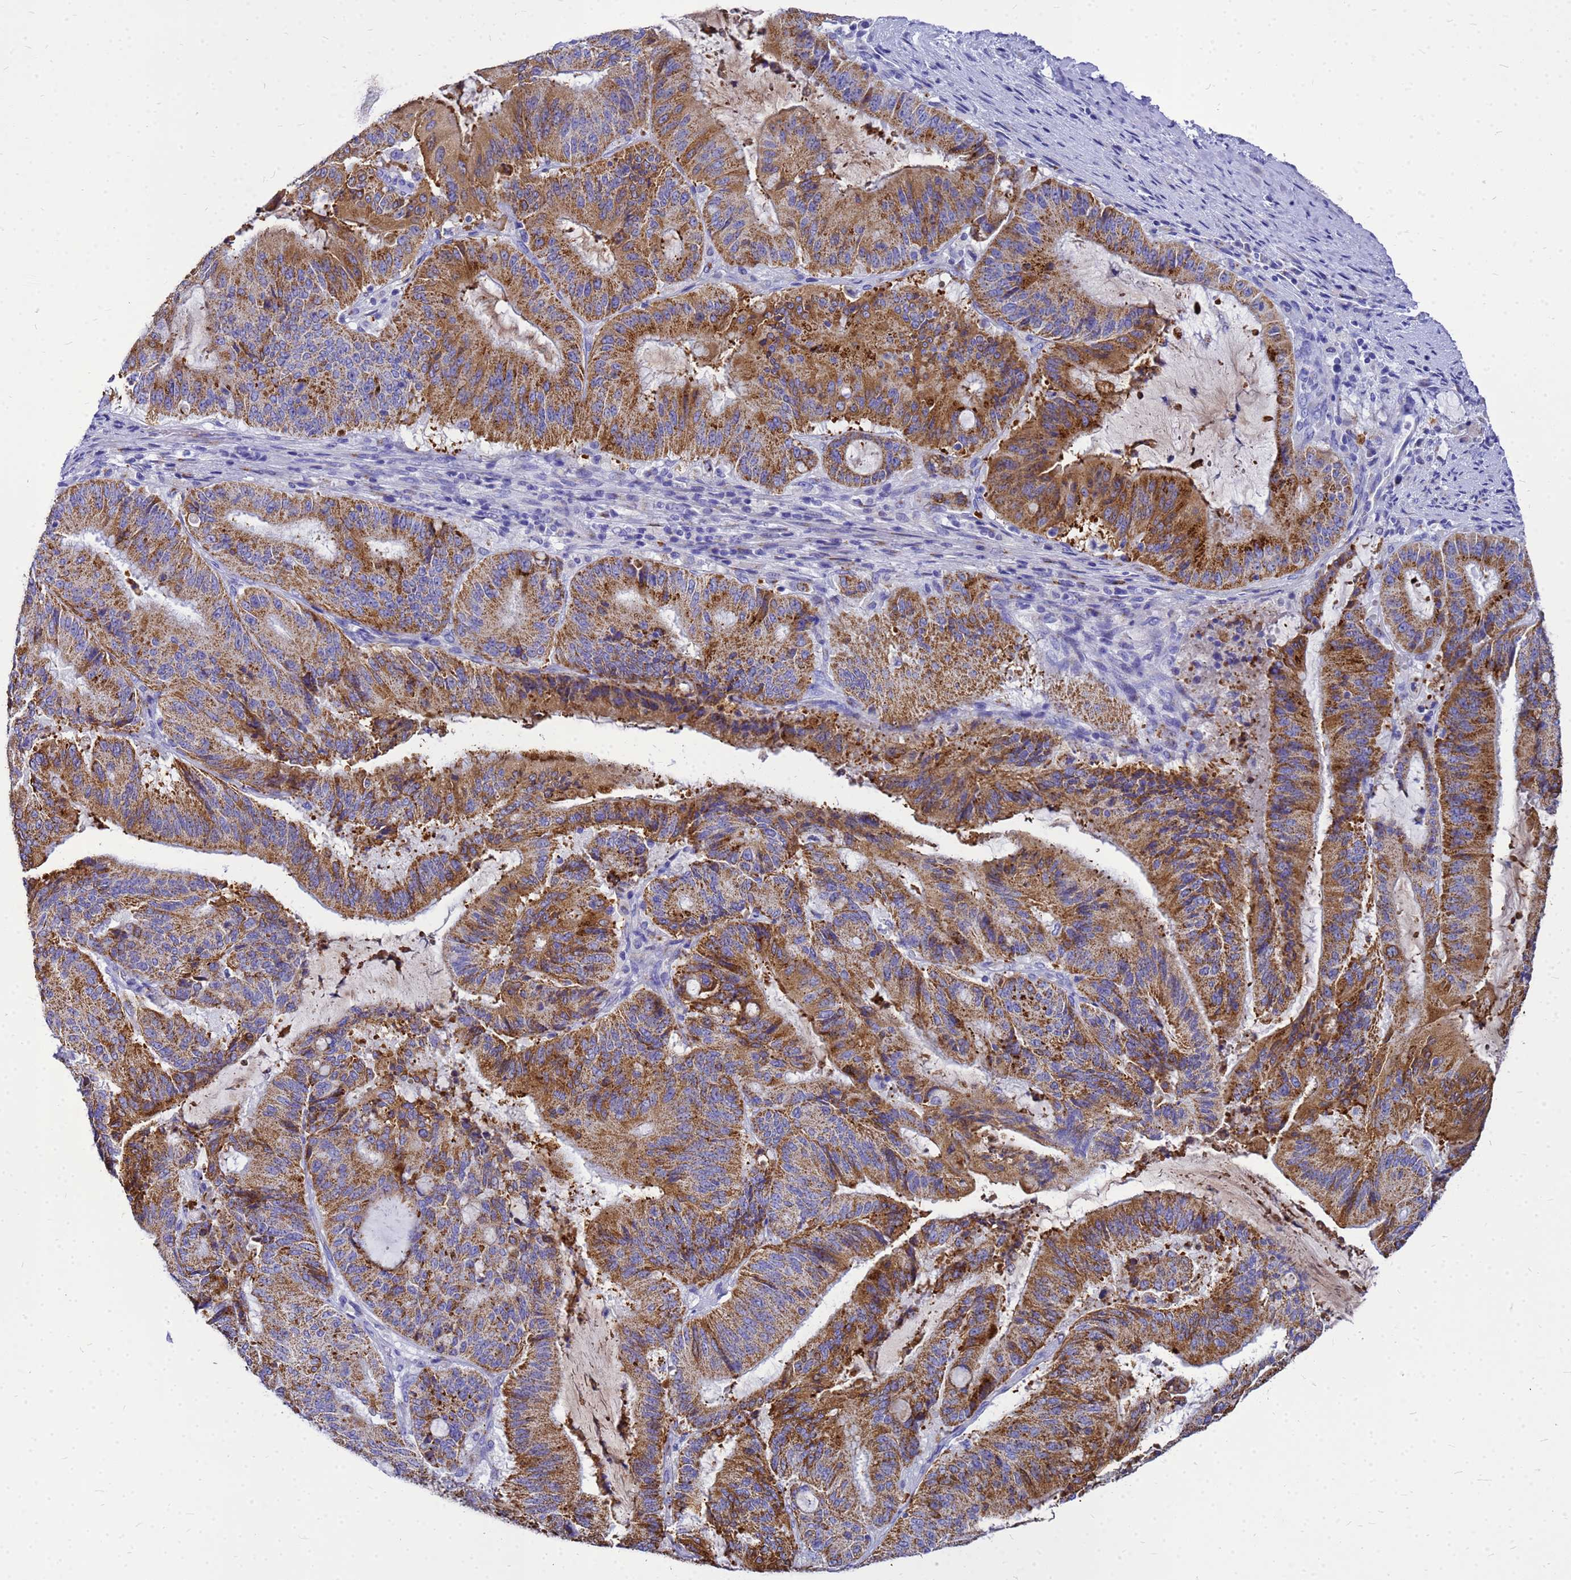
{"staining": {"intensity": "strong", "quantity": ">75%", "location": "cytoplasmic/membranous"}, "tissue": "liver cancer", "cell_type": "Tumor cells", "image_type": "cancer", "snomed": [{"axis": "morphology", "description": "Normal tissue, NOS"}, {"axis": "morphology", "description": "Cholangiocarcinoma"}, {"axis": "topography", "description": "Liver"}, {"axis": "topography", "description": "Peripheral nerve tissue"}], "caption": "Brown immunohistochemical staining in human liver cancer (cholangiocarcinoma) demonstrates strong cytoplasmic/membranous positivity in about >75% of tumor cells.", "gene": "OR52E2", "patient": {"sex": "female", "age": 73}}